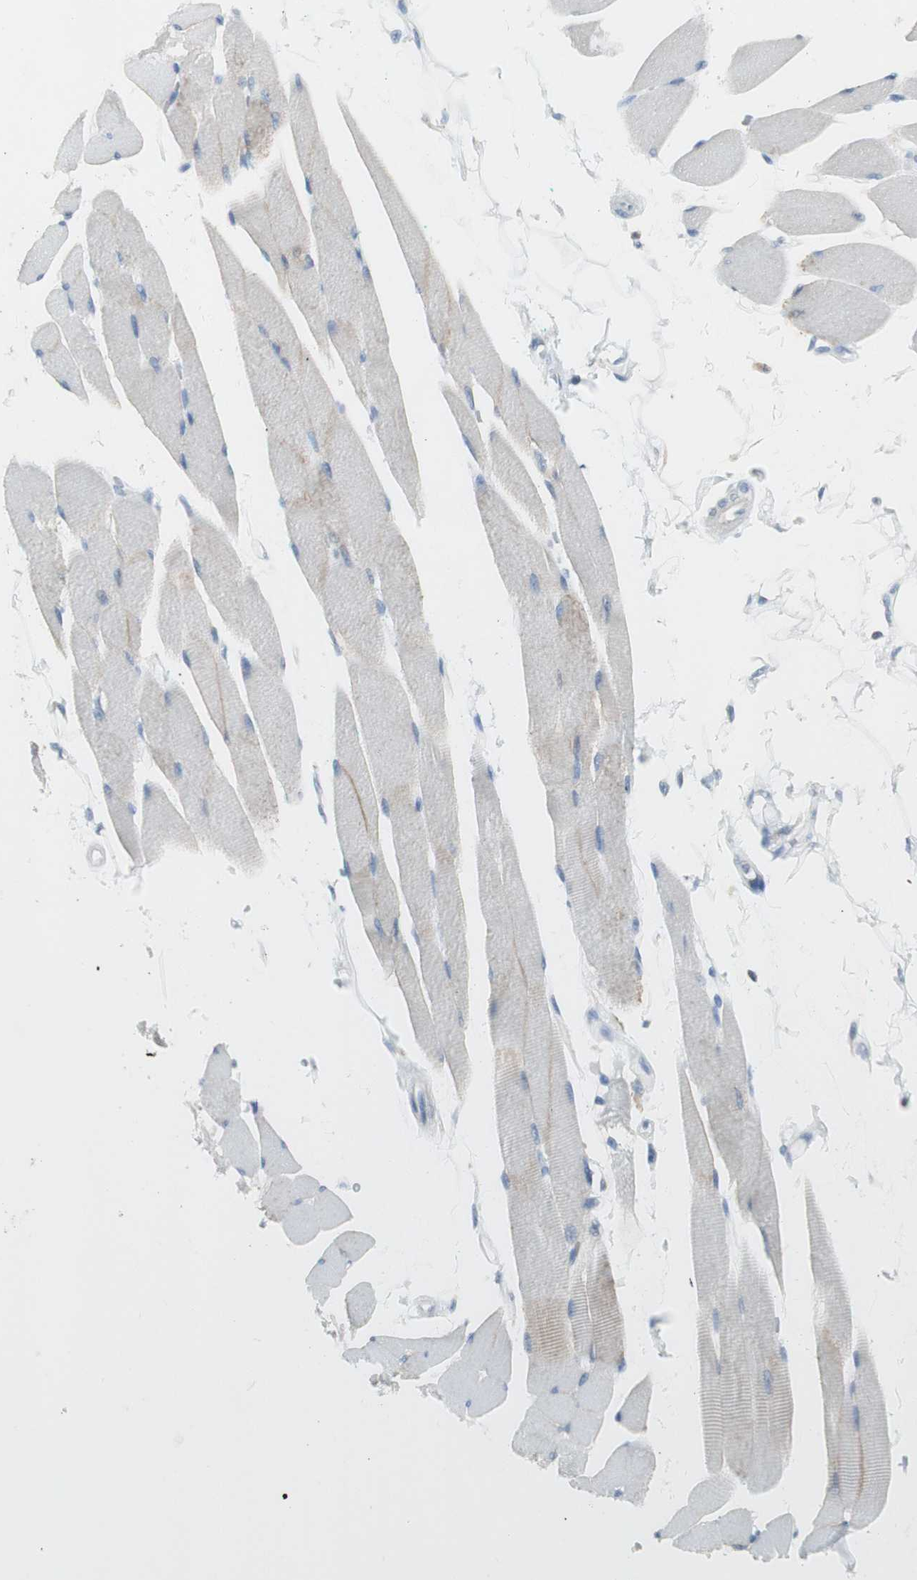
{"staining": {"intensity": "negative", "quantity": "none", "location": "none"}, "tissue": "skeletal muscle", "cell_type": "Myocytes", "image_type": "normal", "snomed": [{"axis": "morphology", "description": "Normal tissue, NOS"}, {"axis": "topography", "description": "Skeletal muscle"}, {"axis": "topography", "description": "Oral tissue"}, {"axis": "topography", "description": "Peripheral nerve tissue"}], "caption": "High power microscopy micrograph of an IHC photomicrograph of unremarkable skeletal muscle, revealing no significant positivity in myocytes.", "gene": "ART3", "patient": {"sex": "female", "age": 84}}